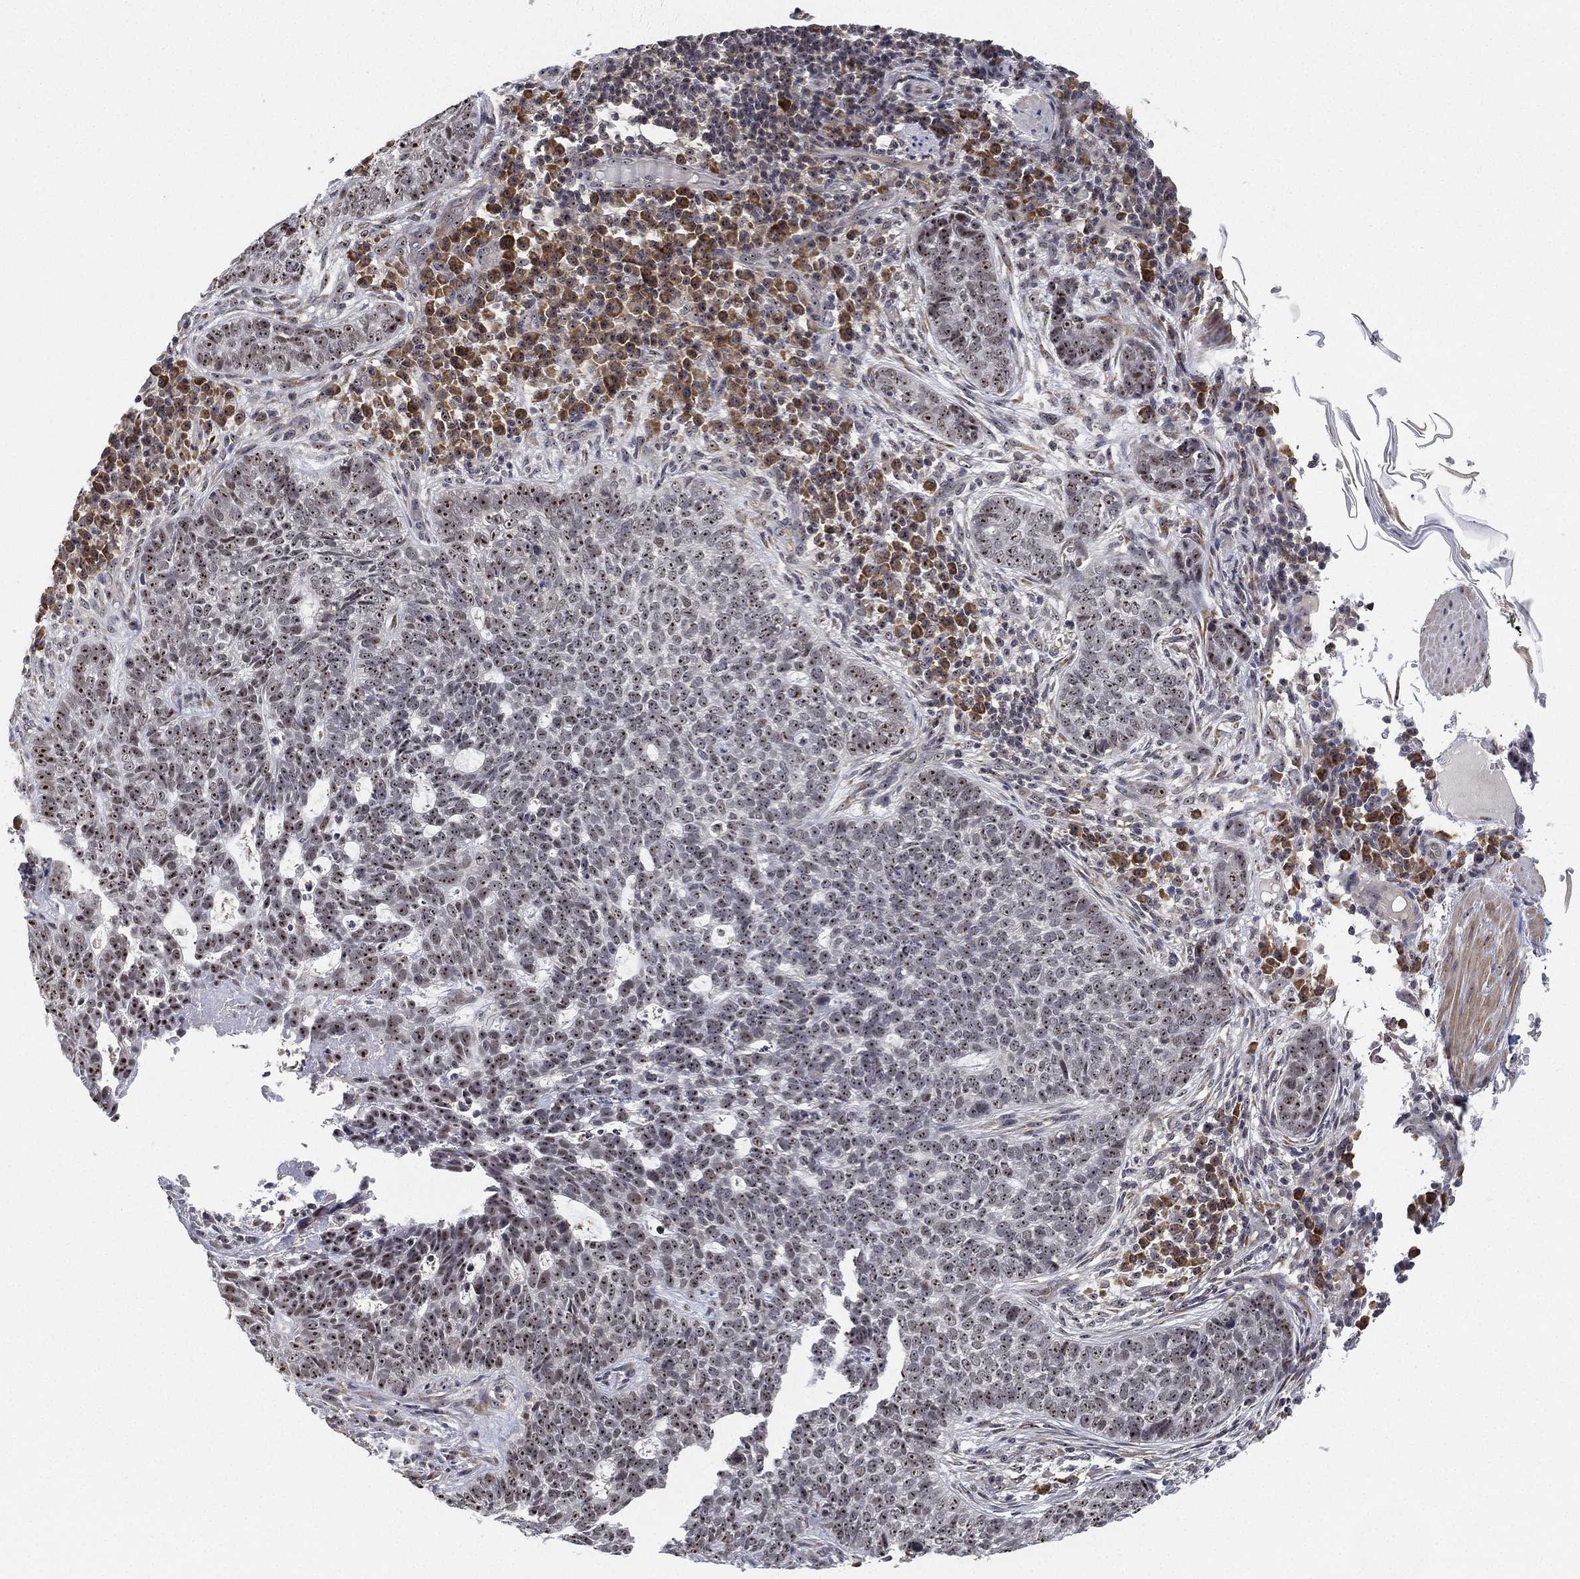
{"staining": {"intensity": "strong", "quantity": ">75%", "location": "nuclear"}, "tissue": "skin cancer", "cell_type": "Tumor cells", "image_type": "cancer", "snomed": [{"axis": "morphology", "description": "Basal cell carcinoma"}, {"axis": "topography", "description": "Skin"}], "caption": "This micrograph exhibits IHC staining of basal cell carcinoma (skin), with high strong nuclear expression in about >75% of tumor cells.", "gene": "PPP1R16B", "patient": {"sex": "female", "age": 69}}